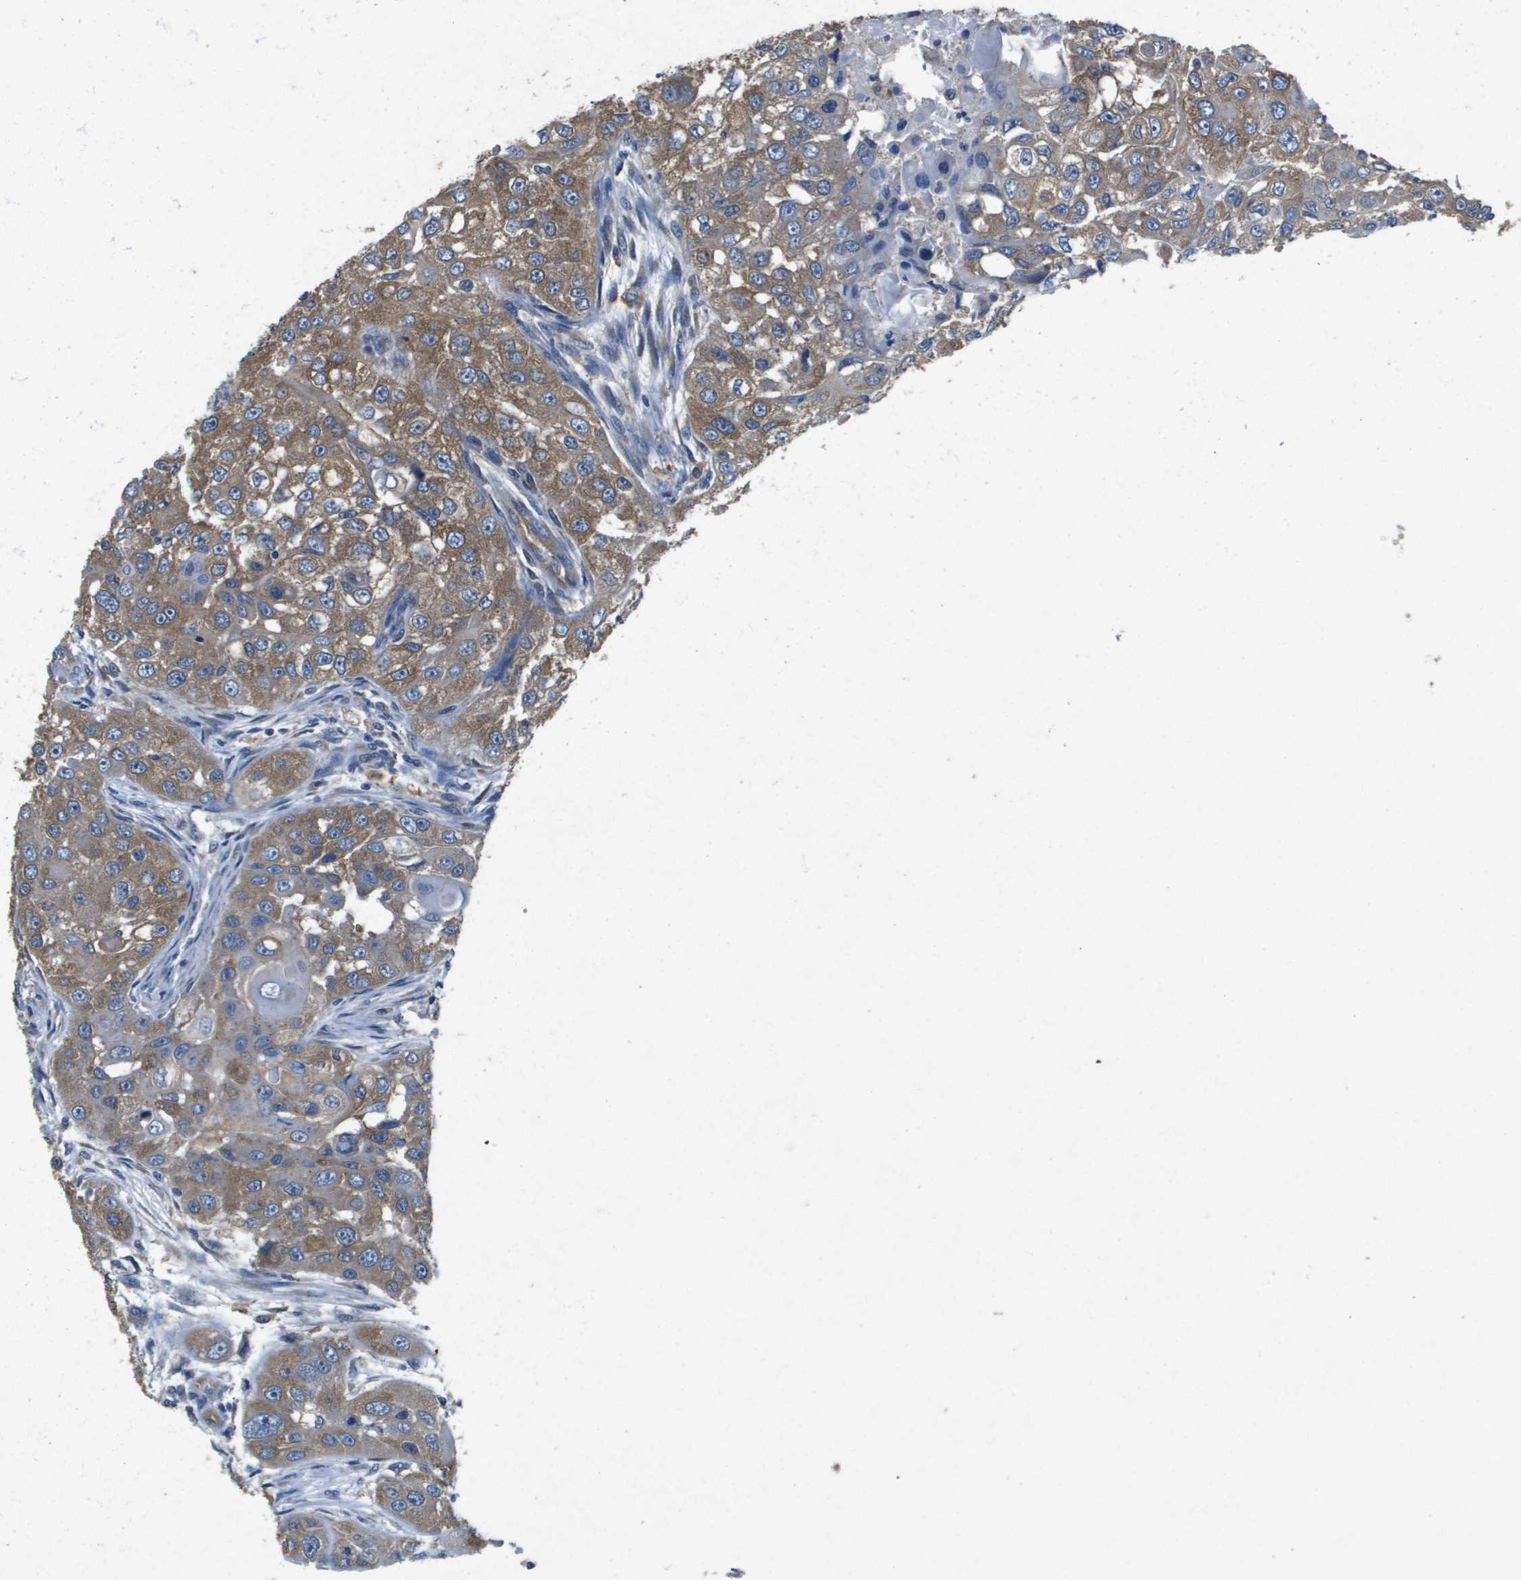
{"staining": {"intensity": "moderate", "quantity": ">75%", "location": "cytoplasmic/membranous"}, "tissue": "head and neck cancer", "cell_type": "Tumor cells", "image_type": "cancer", "snomed": [{"axis": "morphology", "description": "Normal tissue, NOS"}, {"axis": "morphology", "description": "Squamous cell carcinoma, NOS"}, {"axis": "topography", "description": "Skeletal muscle"}, {"axis": "topography", "description": "Head-Neck"}], "caption": "Immunohistochemistry (IHC) staining of squamous cell carcinoma (head and neck), which shows medium levels of moderate cytoplasmic/membranous positivity in approximately >75% of tumor cells indicating moderate cytoplasmic/membranous protein staining. The staining was performed using DAB (brown) for protein detection and nuclei were counterstained in hematoxylin (blue).", "gene": "PTPRT", "patient": {"sex": "male", "age": 51}}